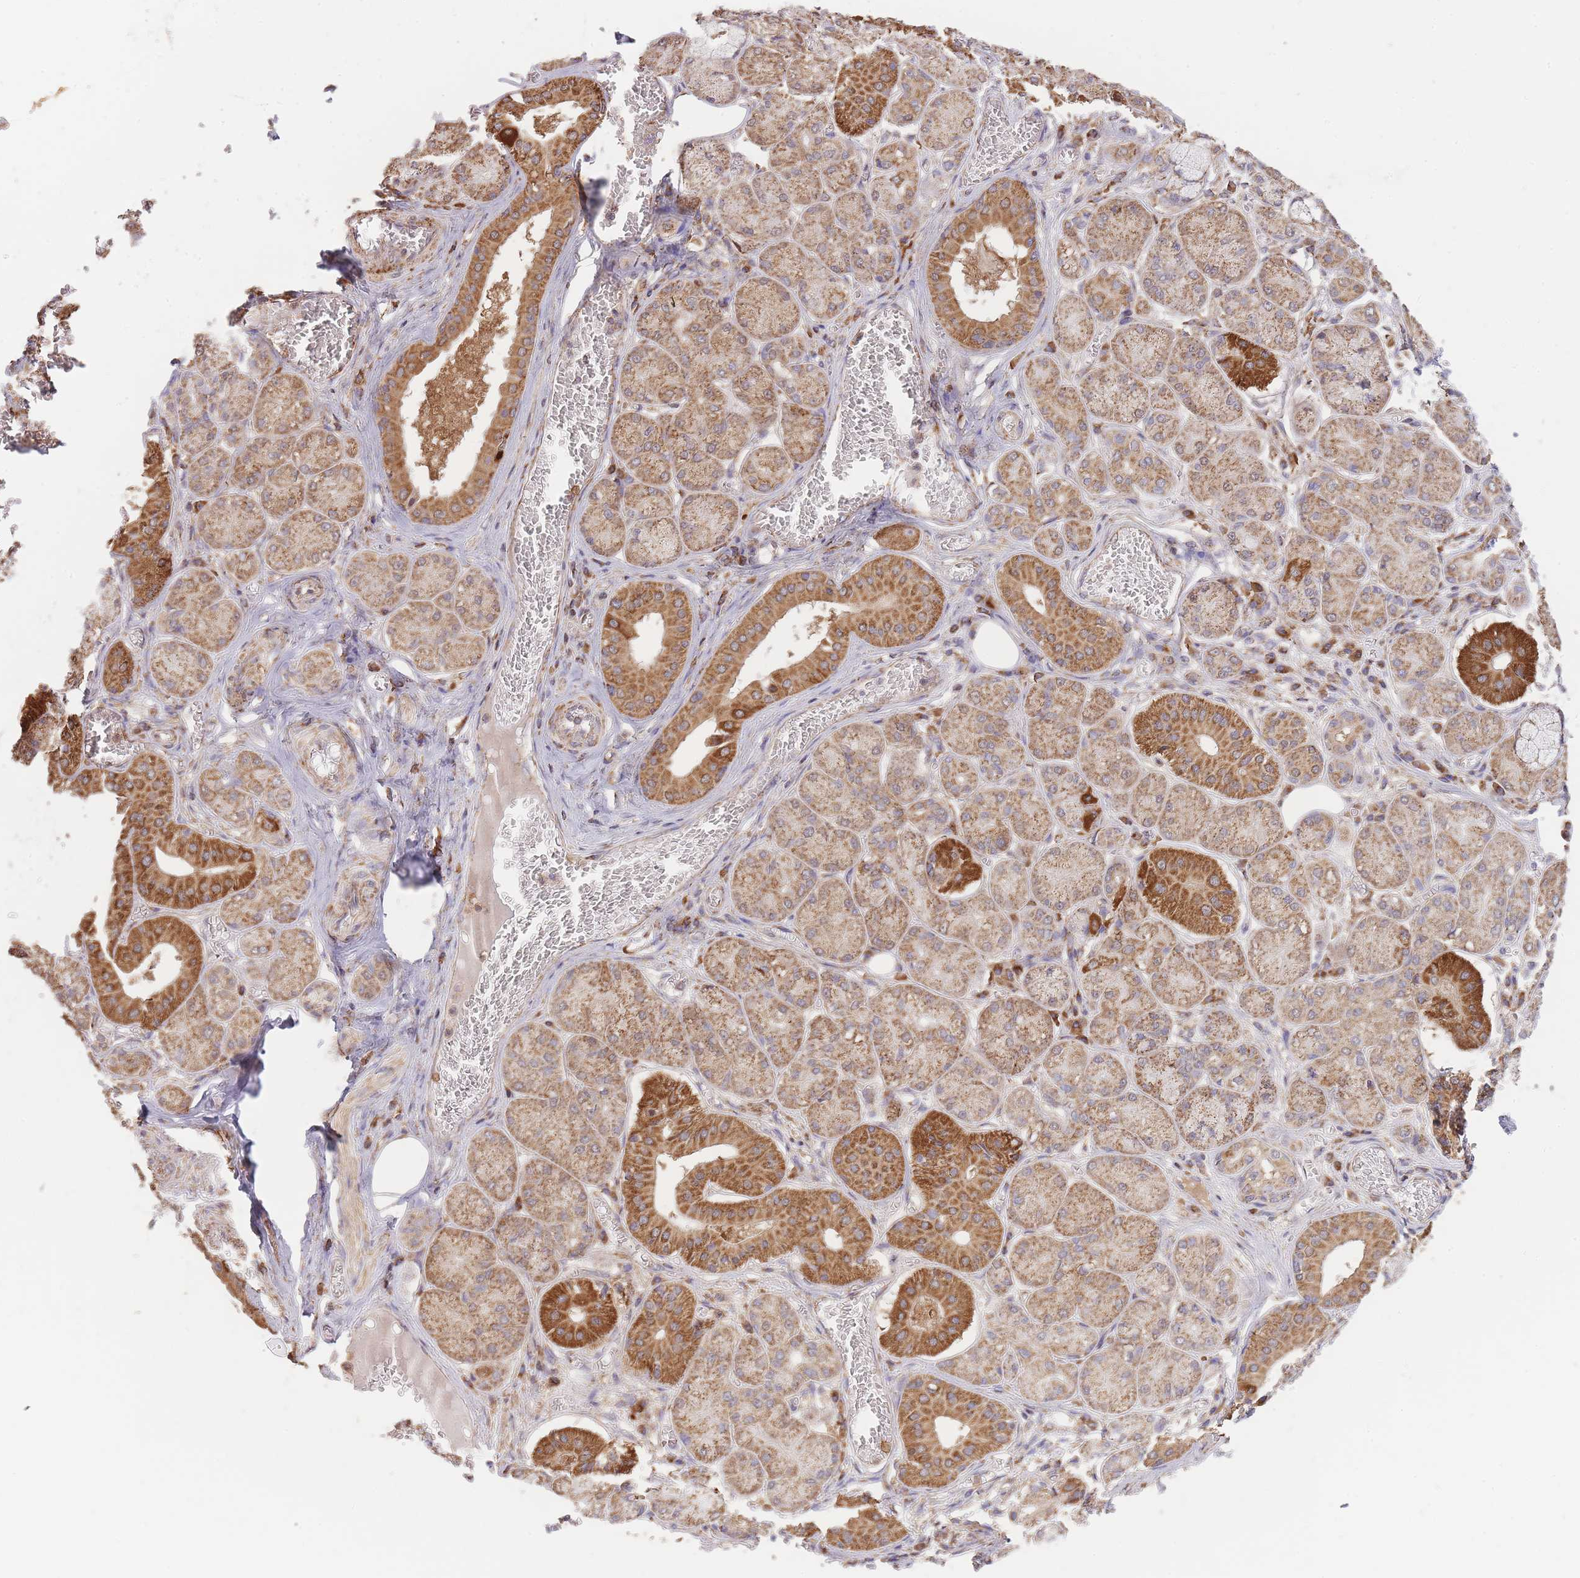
{"staining": {"intensity": "strong", "quantity": ">75%", "location": "cytoplasmic/membranous"}, "tissue": "salivary gland", "cell_type": "Glandular cells", "image_type": "normal", "snomed": [{"axis": "morphology", "description": "Normal tissue, NOS"}, {"axis": "topography", "description": "Salivary gland"}], "caption": "IHC micrograph of benign salivary gland: human salivary gland stained using immunohistochemistry (IHC) exhibits high levels of strong protein expression localized specifically in the cytoplasmic/membranous of glandular cells, appearing as a cytoplasmic/membranous brown color.", "gene": "PREP", "patient": {"sex": "male", "age": 74}}